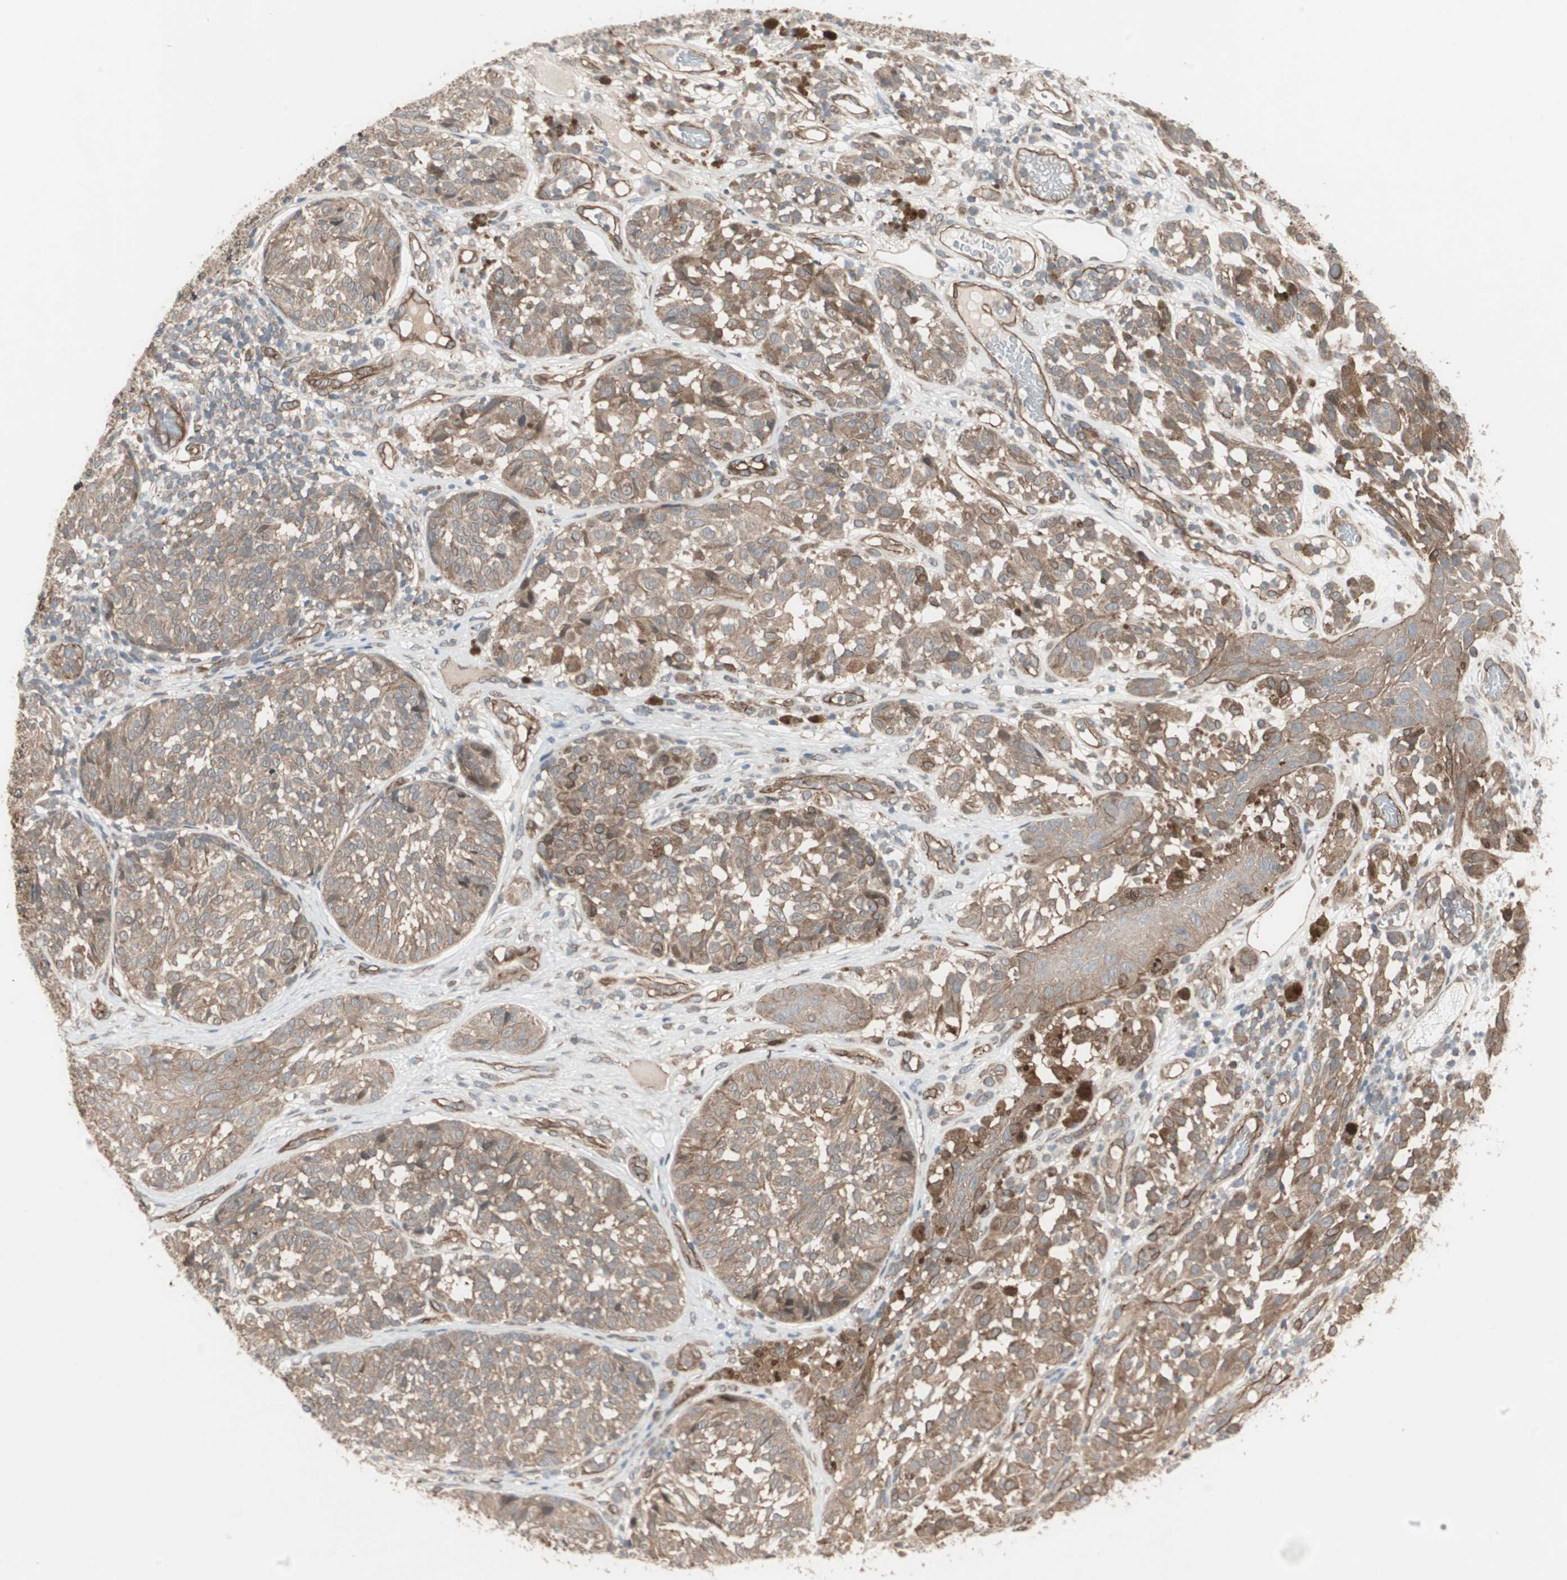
{"staining": {"intensity": "moderate", "quantity": ">75%", "location": "cytoplasmic/membranous"}, "tissue": "melanoma", "cell_type": "Tumor cells", "image_type": "cancer", "snomed": [{"axis": "morphology", "description": "Malignant melanoma, NOS"}, {"axis": "topography", "description": "Skin"}], "caption": "Immunohistochemical staining of human melanoma shows moderate cytoplasmic/membranous protein staining in about >75% of tumor cells. The staining is performed using DAB brown chromogen to label protein expression. The nuclei are counter-stained blue using hematoxylin.", "gene": "PFDN1", "patient": {"sex": "female", "age": 46}}